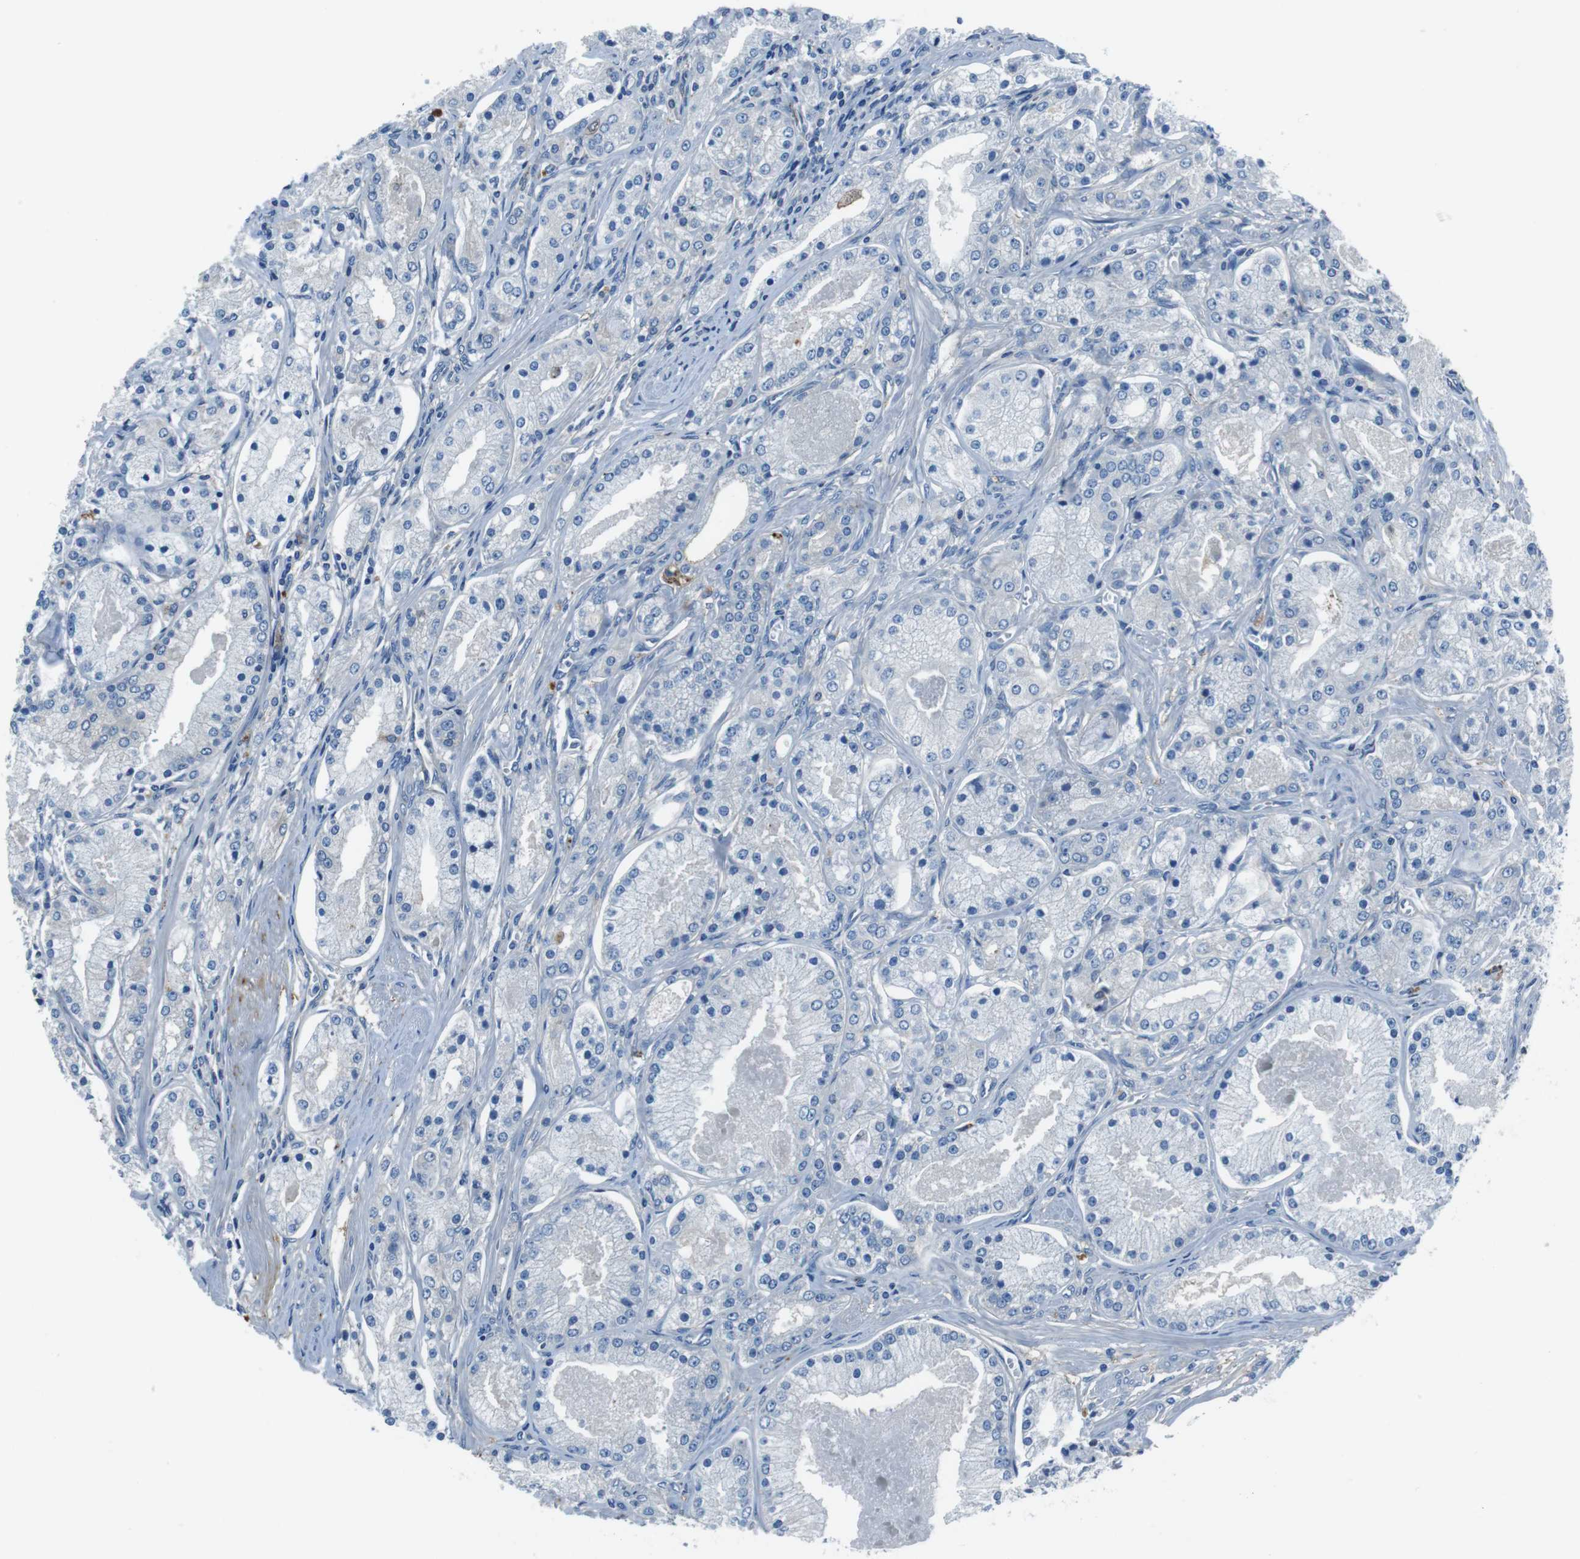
{"staining": {"intensity": "negative", "quantity": "none", "location": "none"}, "tissue": "prostate cancer", "cell_type": "Tumor cells", "image_type": "cancer", "snomed": [{"axis": "morphology", "description": "Adenocarcinoma, High grade"}, {"axis": "topography", "description": "Prostate"}], "caption": "Adenocarcinoma (high-grade) (prostate) was stained to show a protein in brown. There is no significant staining in tumor cells.", "gene": "TULP3", "patient": {"sex": "male", "age": 66}}